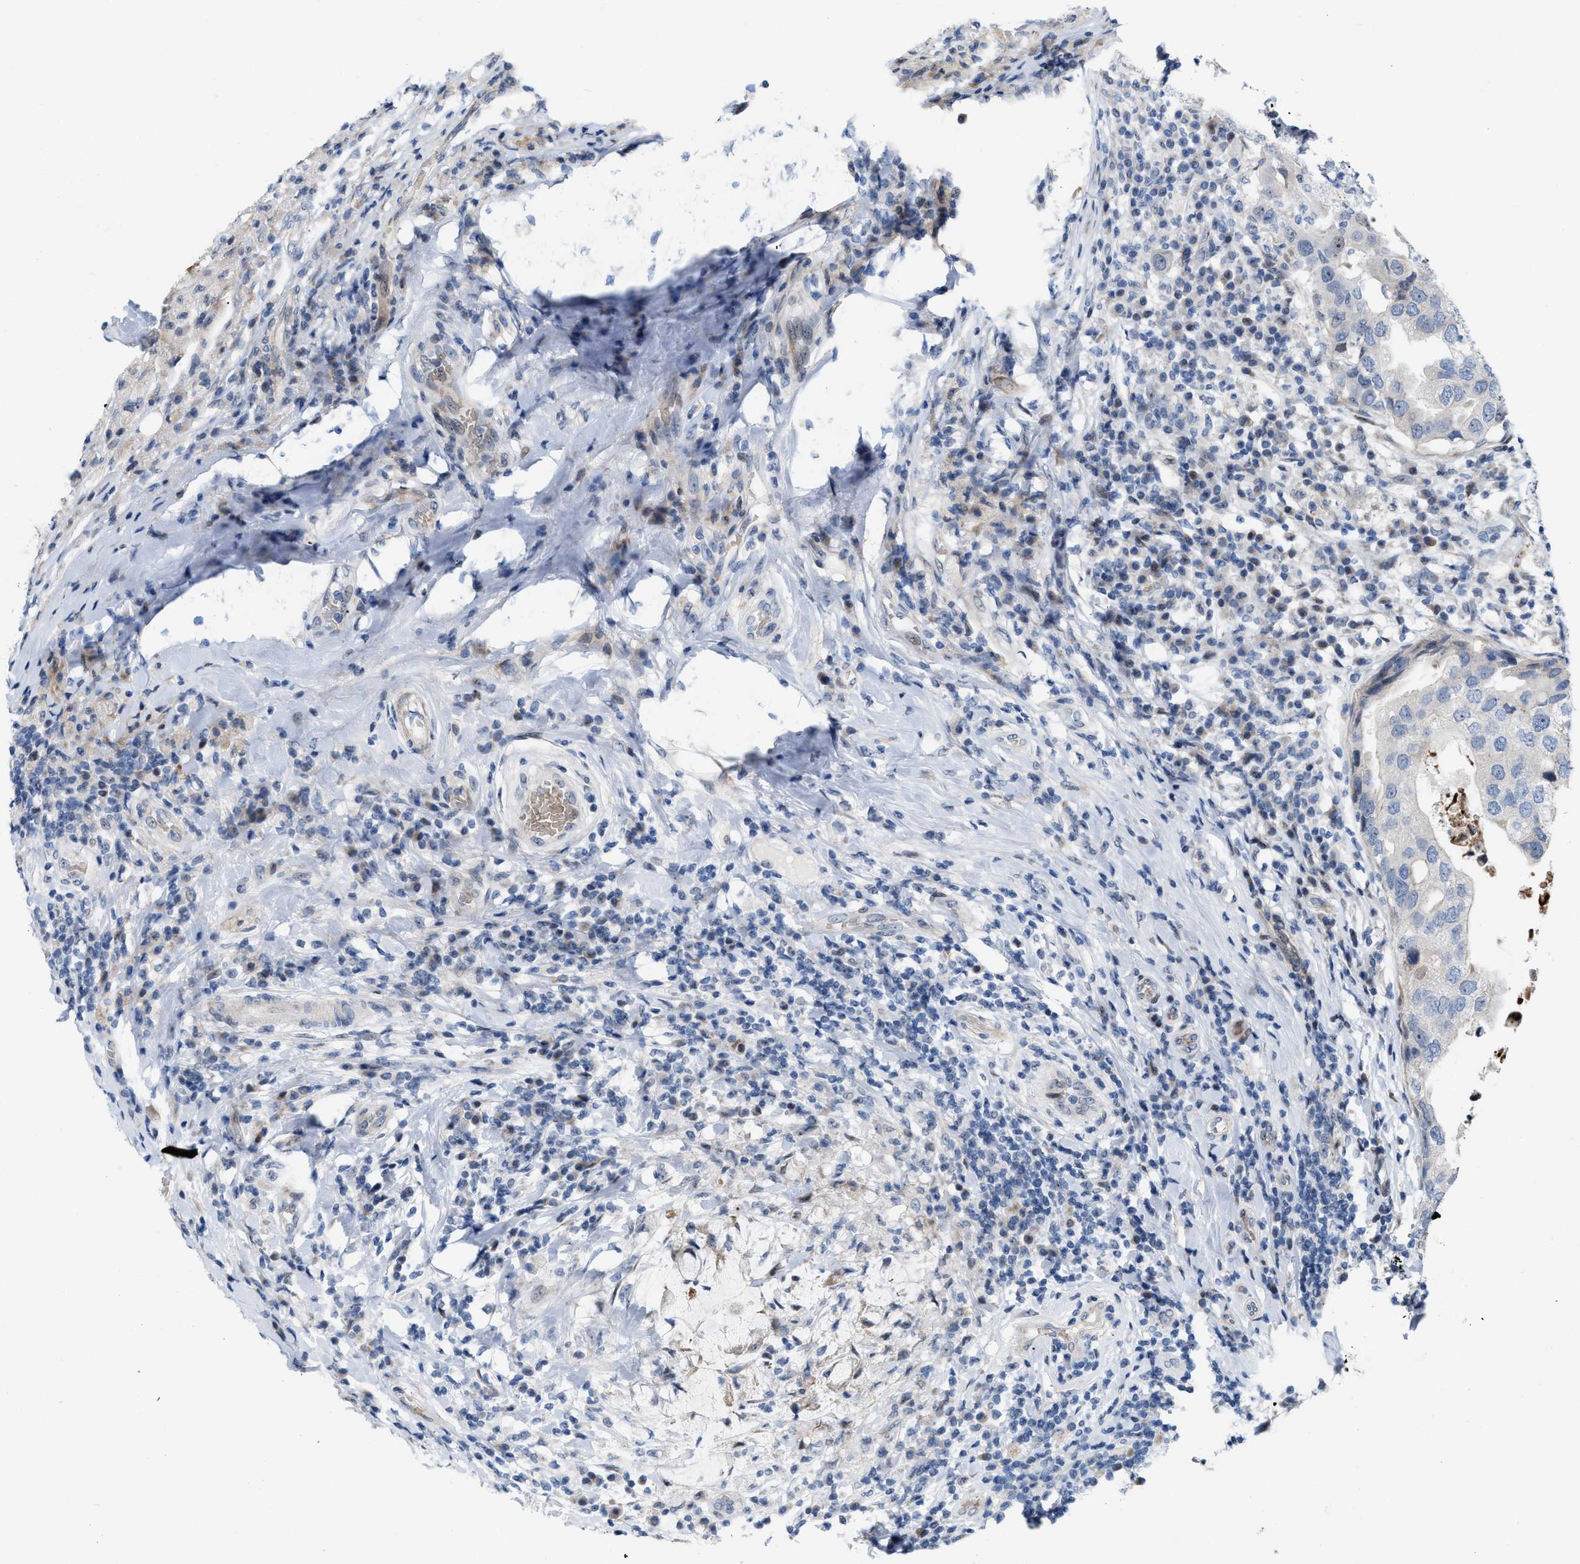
{"staining": {"intensity": "negative", "quantity": "none", "location": "none"}, "tissue": "breast cancer", "cell_type": "Tumor cells", "image_type": "cancer", "snomed": [{"axis": "morphology", "description": "Duct carcinoma"}, {"axis": "topography", "description": "Breast"}], "caption": "IHC photomicrograph of neoplastic tissue: breast intraductal carcinoma stained with DAB exhibits no significant protein positivity in tumor cells.", "gene": "POLR1F", "patient": {"sex": "female", "age": 27}}